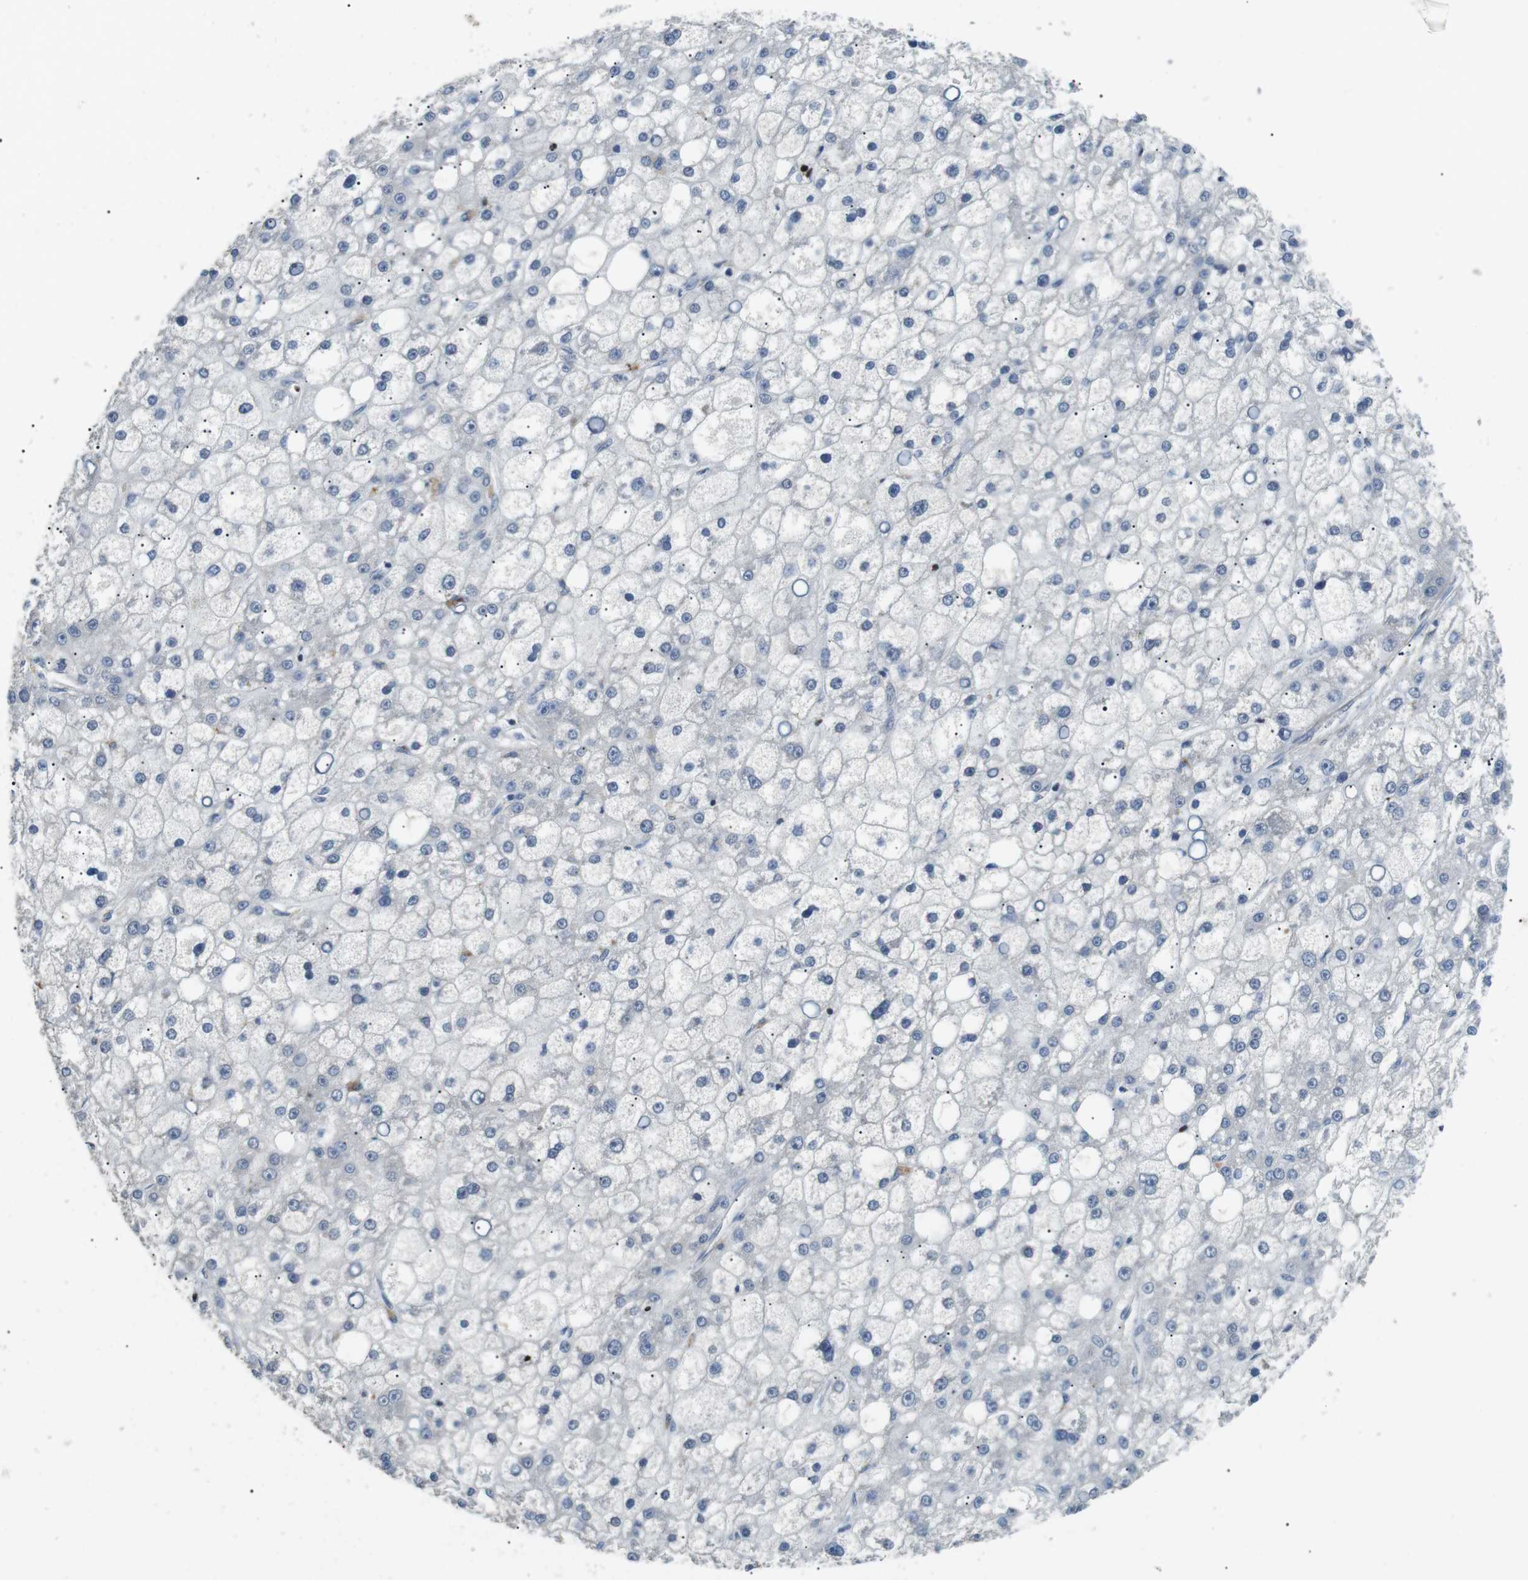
{"staining": {"intensity": "negative", "quantity": "none", "location": "none"}, "tissue": "liver cancer", "cell_type": "Tumor cells", "image_type": "cancer", "snomed": [{"axis": "morphology", "description": "Carcinoma, Hepatocellular, NOS"}, {"axis": "topography", "description": "Liver"}], "caption": "Tumor cells are negative for brown protein staining in liver cancer.", "gene": "GZMM", "patient": {"sex": "male", "age": 67}}